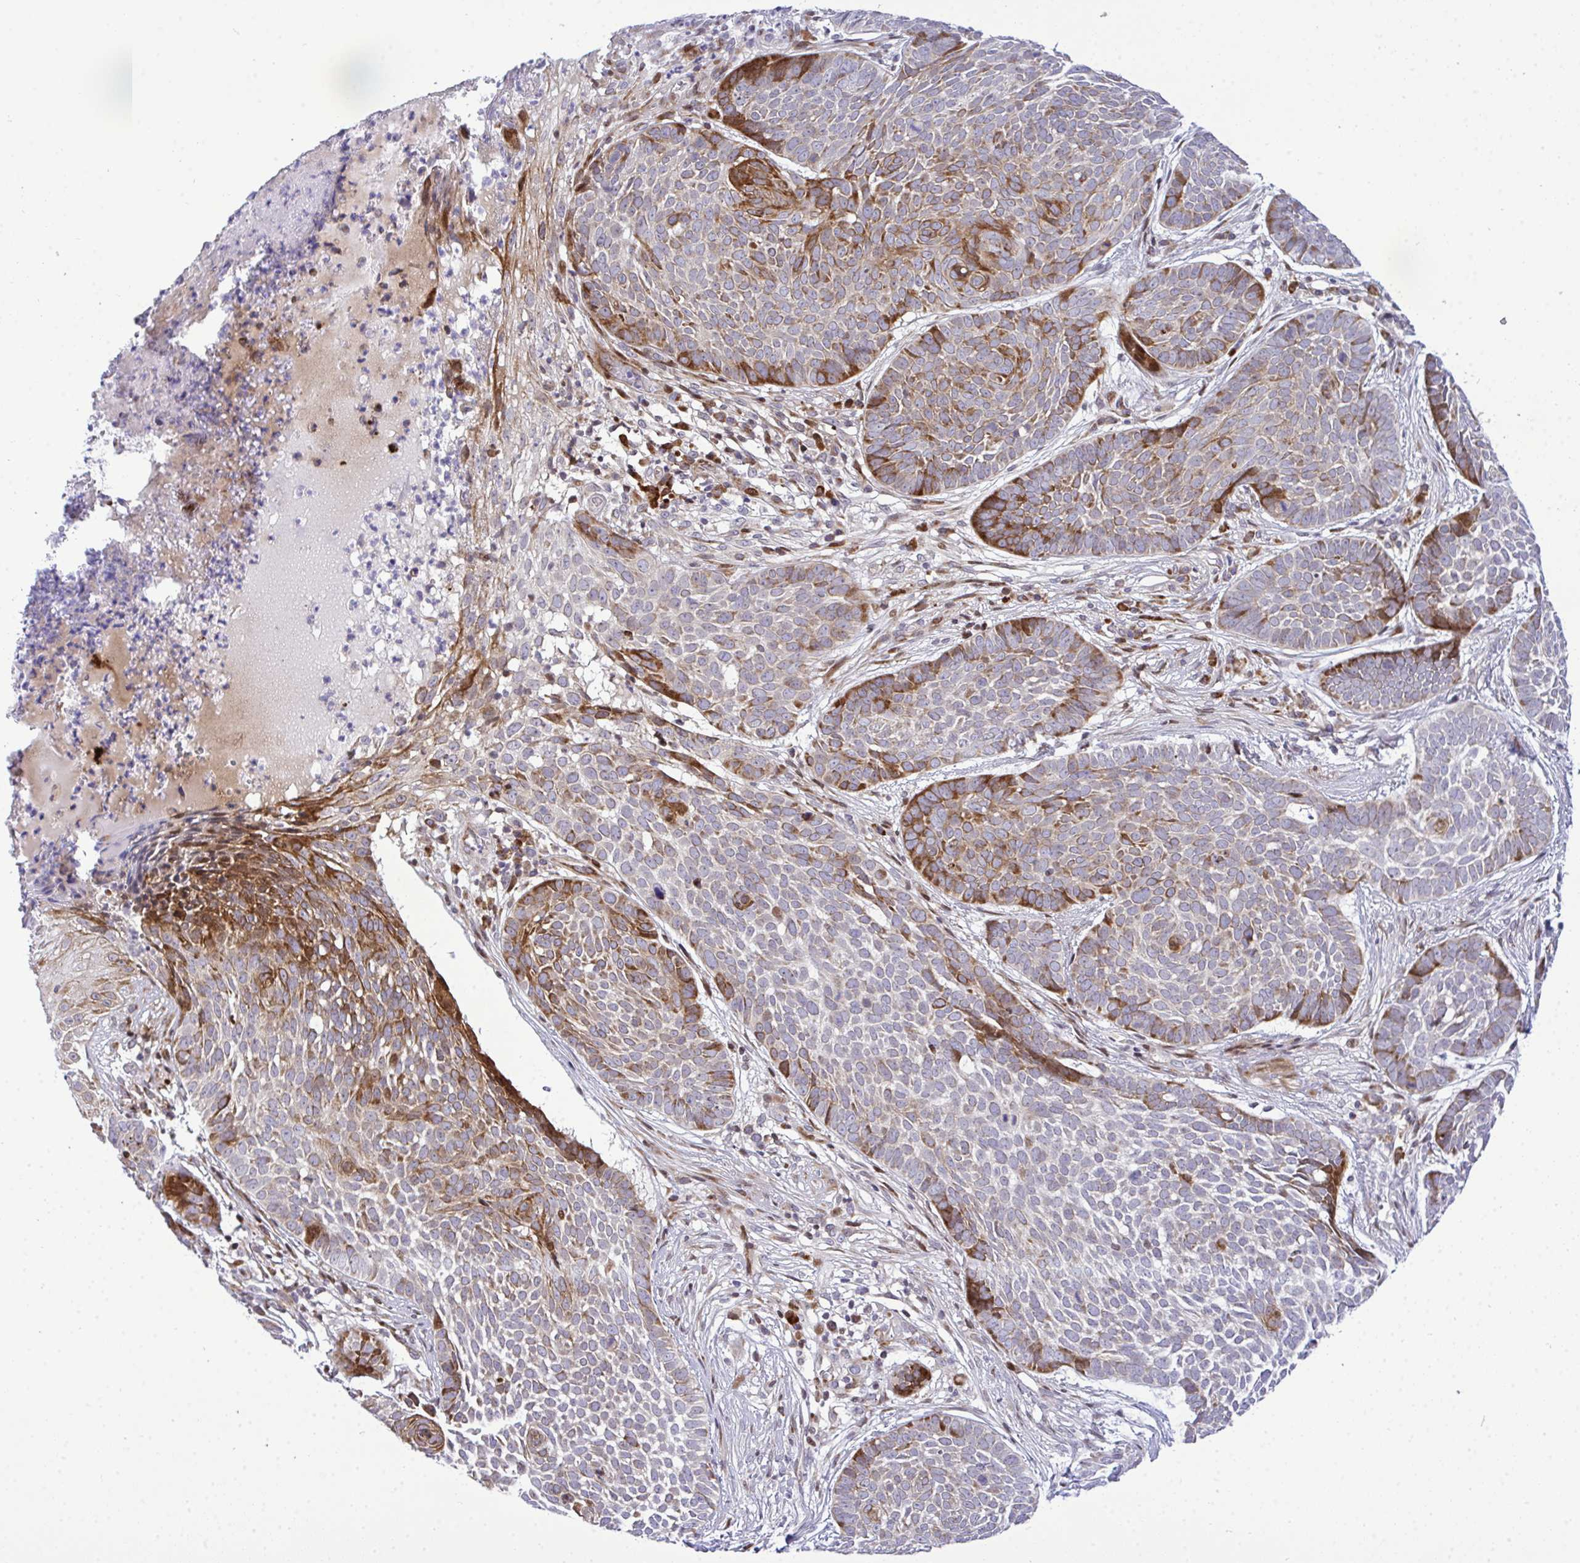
{"staining": {"intensity": "strong", "quantity": "<25%", "location": "cytoplasmic/membranous"}, "tissue": "skin cancer", "cell_type": "Tumor cells", "image_type": "cancer", "snomed": [{"axis": "morphology", "description": "Basal cell carcinoma"}, {"axis": "topography", "description": "Skin"}], "caption": "Immunohistochemical staining of skin cancer (basal cell carcinoma) reveals strong cytoplasmic/membranous protein expression in approximately <25% of tumor cells. (DAB (3,3'-diaminobenzidine) IHC, brown staining for protein, blue staining for nuclei).", "gene": "CASTOR2", "patient": {"sex": "female", "age": 89}}